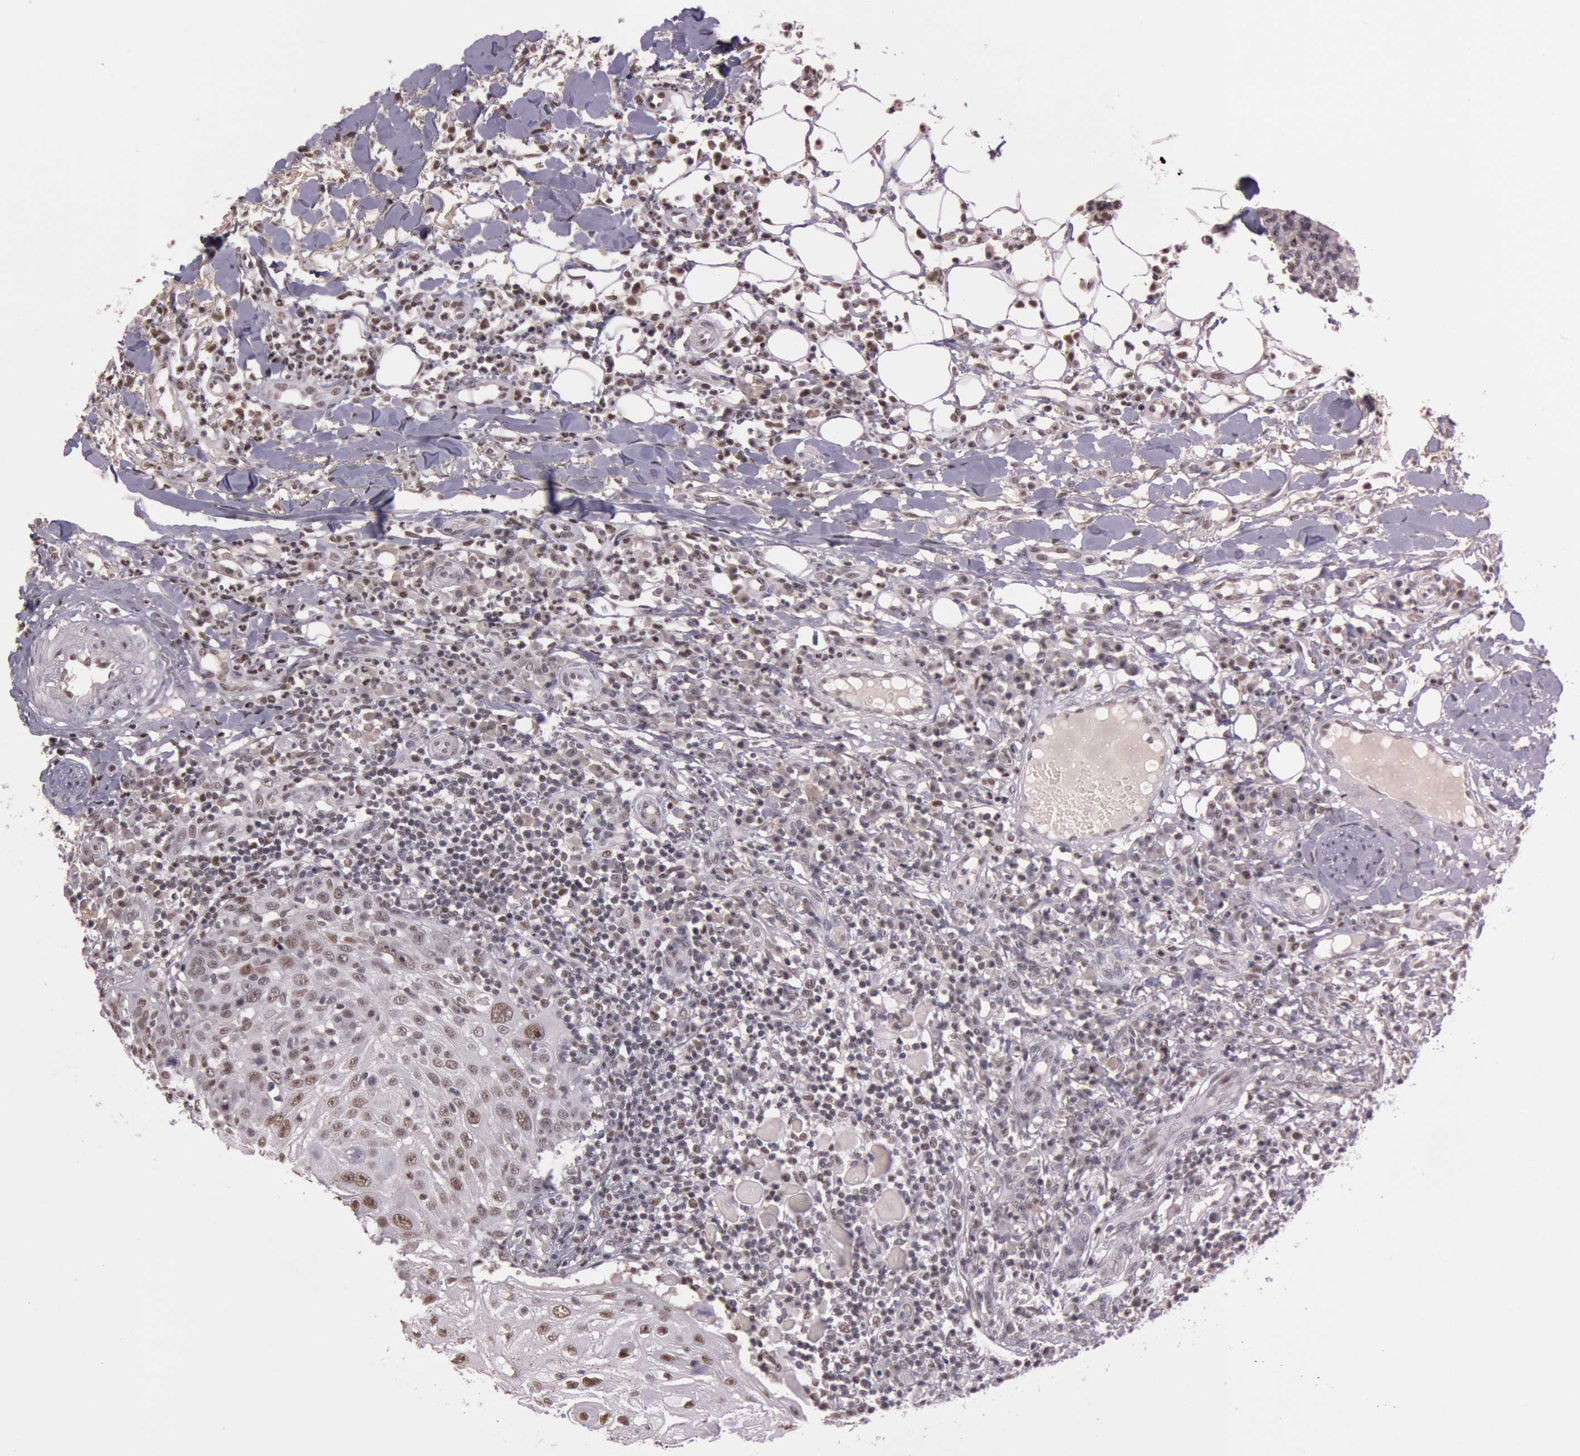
{"staining": {"intensity": "weak", "quantity": "25%-75%", "location": "nuclear"}, "tissue": "skin cancer", "cell_type": "Tumor cells", "image_type": "cancer", "snomed": [{"axis": "morphology", "description": "Squamous cell carcinoma, NOS"}, {"axis": "topography", "description": "Skin"}], "caption": "Skin cancer tissue displays weak nuclear expression in approximately 25%-75% of tumor cells, visualized by immunohistochemistry. (DAB (3,3'-diaminobenzidine) IHC, brown staining for protein, blue staining for nuclei).", "gene": "TASL", "patient": {"sex": "female", "age": 89}}